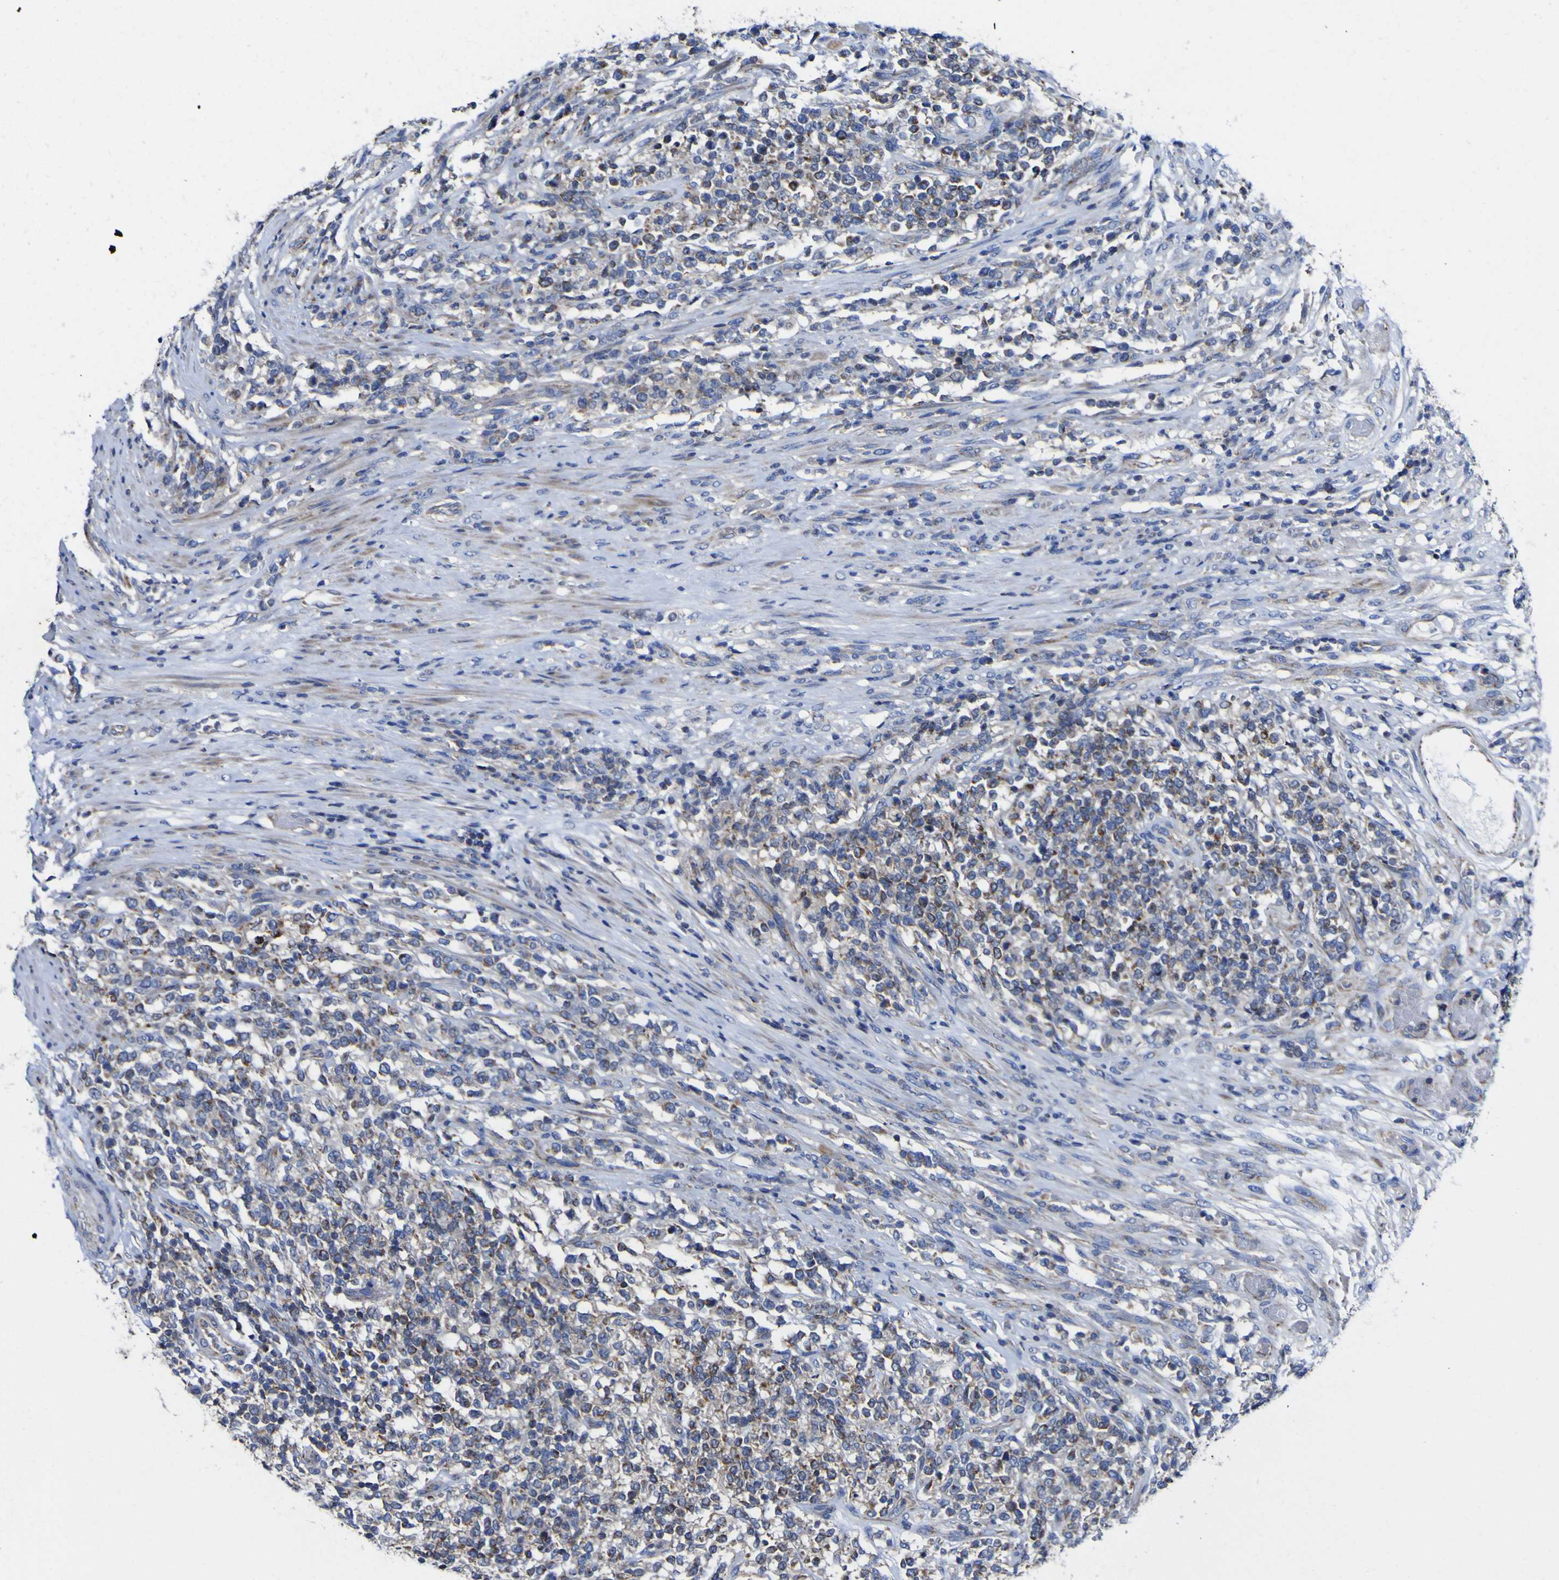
{"staining": {"intensity": "moderate", "quantity": ">75%", "location": "cytoplasmic/membranous"}, "tissue": "lymphoma", "cell_type": "Tumor cells", "image_type": "cancer", "snomed": [{"axis": "morphology", "description": "Malignant lymphoma, non-Hodgkin's type, High grade"}, {"axis": "topography", "description": "Soft tissue"}], "caption": "A brown stain highlights moderate cytoplasmic/membranous staining of a protein in malignant lymphoma, non-Hodgkin's type (high-grade) tumor cells. (IHC, brightfield microscopy, high magnification).", "gene": "CCDC90B", "patient": {"sex": "male", "age": 18}}